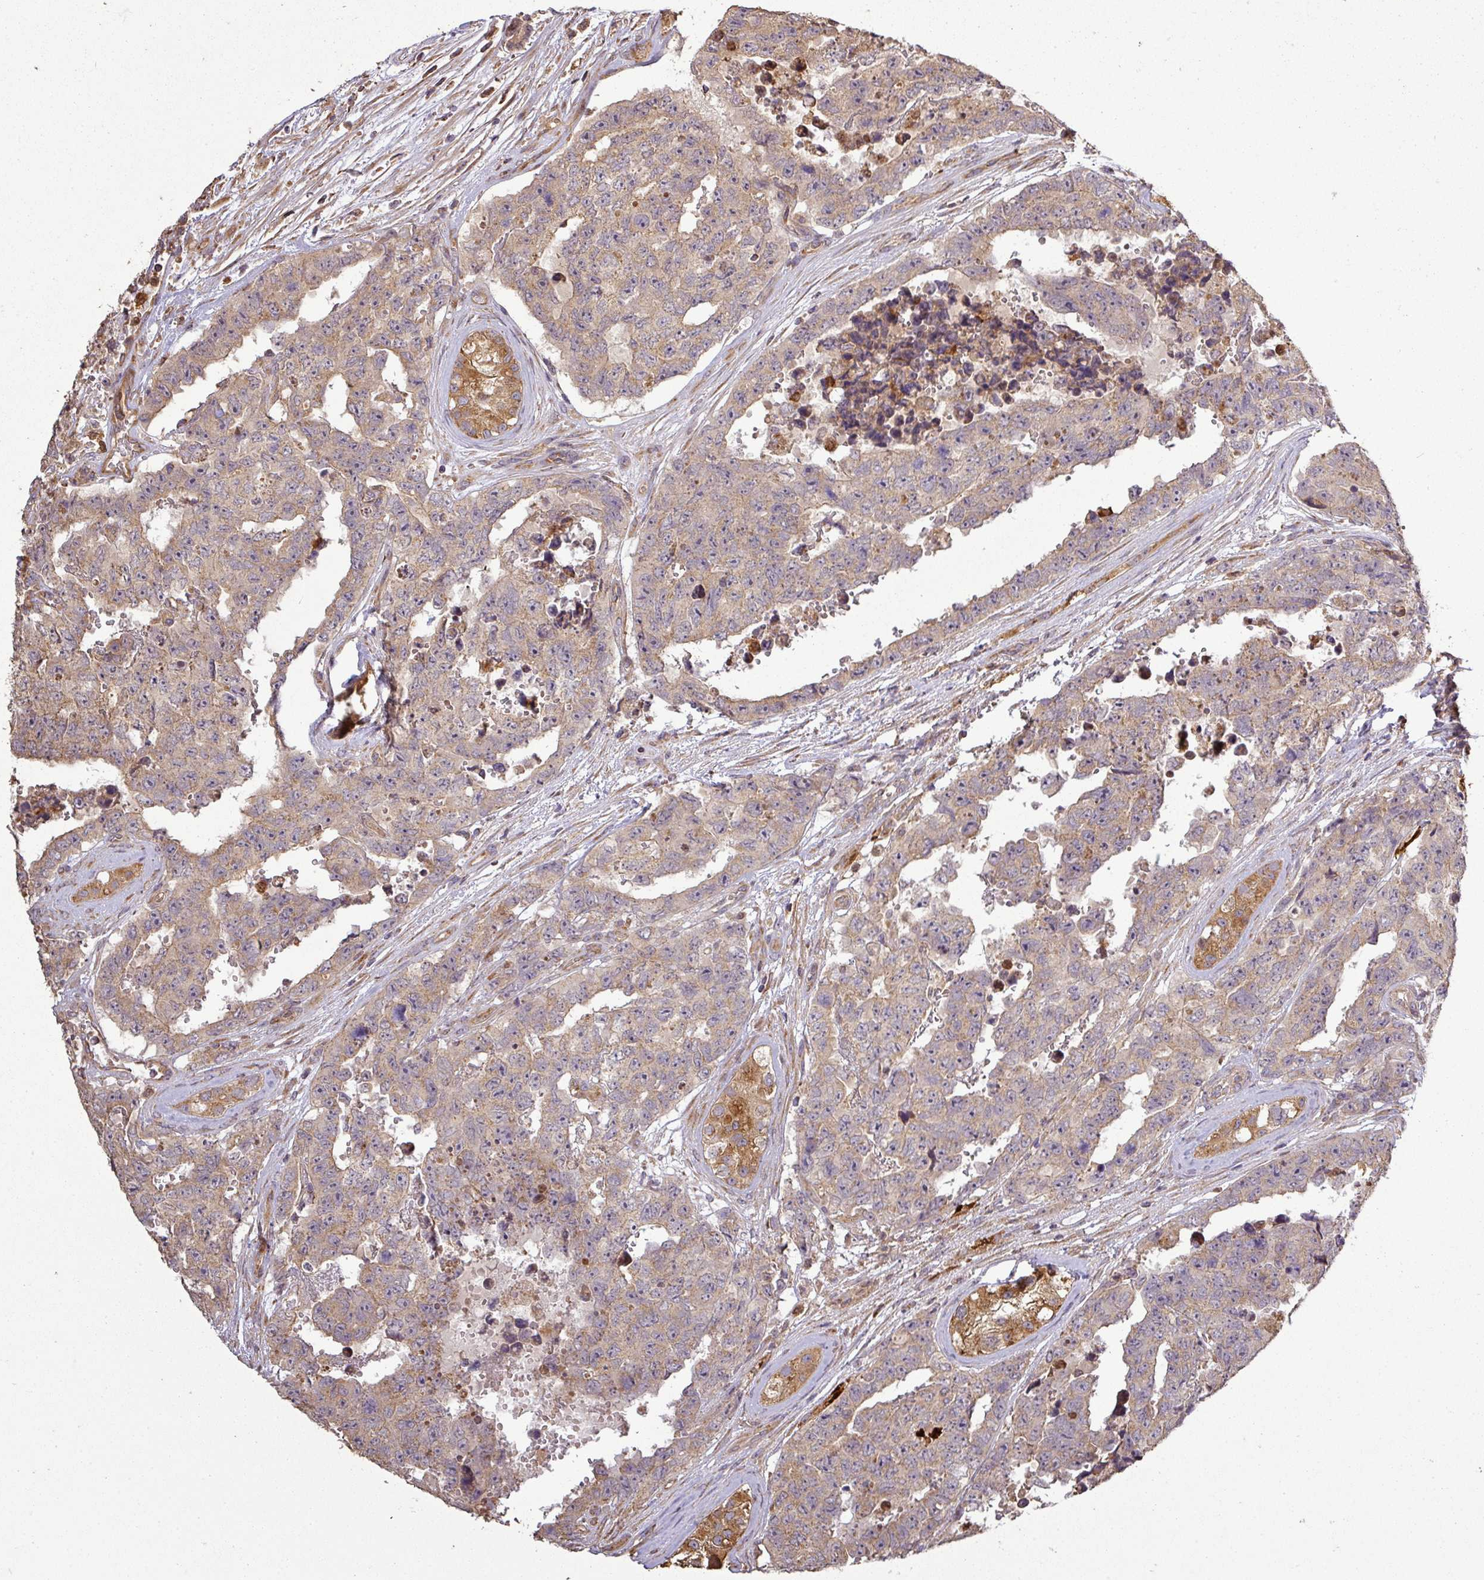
{"staining": {"intensity": "weak", "quantity": ">75%", "location": "cytoplasmic/membranous"}, "tissue": "testis cancer", "cell_type": "Tumor cells", "image_type": "cancer", "snomed": [{"axis": "morphology", "description": "Normal tissue, NOS"}, {"axis": "morphology", "description": "Carcinoma, Embryonal, NOS"}, {"axis": "topography", "description": "Testis"}, {"axis": "topography", "description": "Epididymis"}], "caption": "Protein staining by immunohistochemistry (IHC) reveals weak cytoplasmic/membranous expression in about >75% of tumor cells in testis cancer. The protein of interest is shown in brown color, while the nuclei are stained blue.", "gene": "PLEKHM1", "patient": {"sex": "male", "age": 25}}